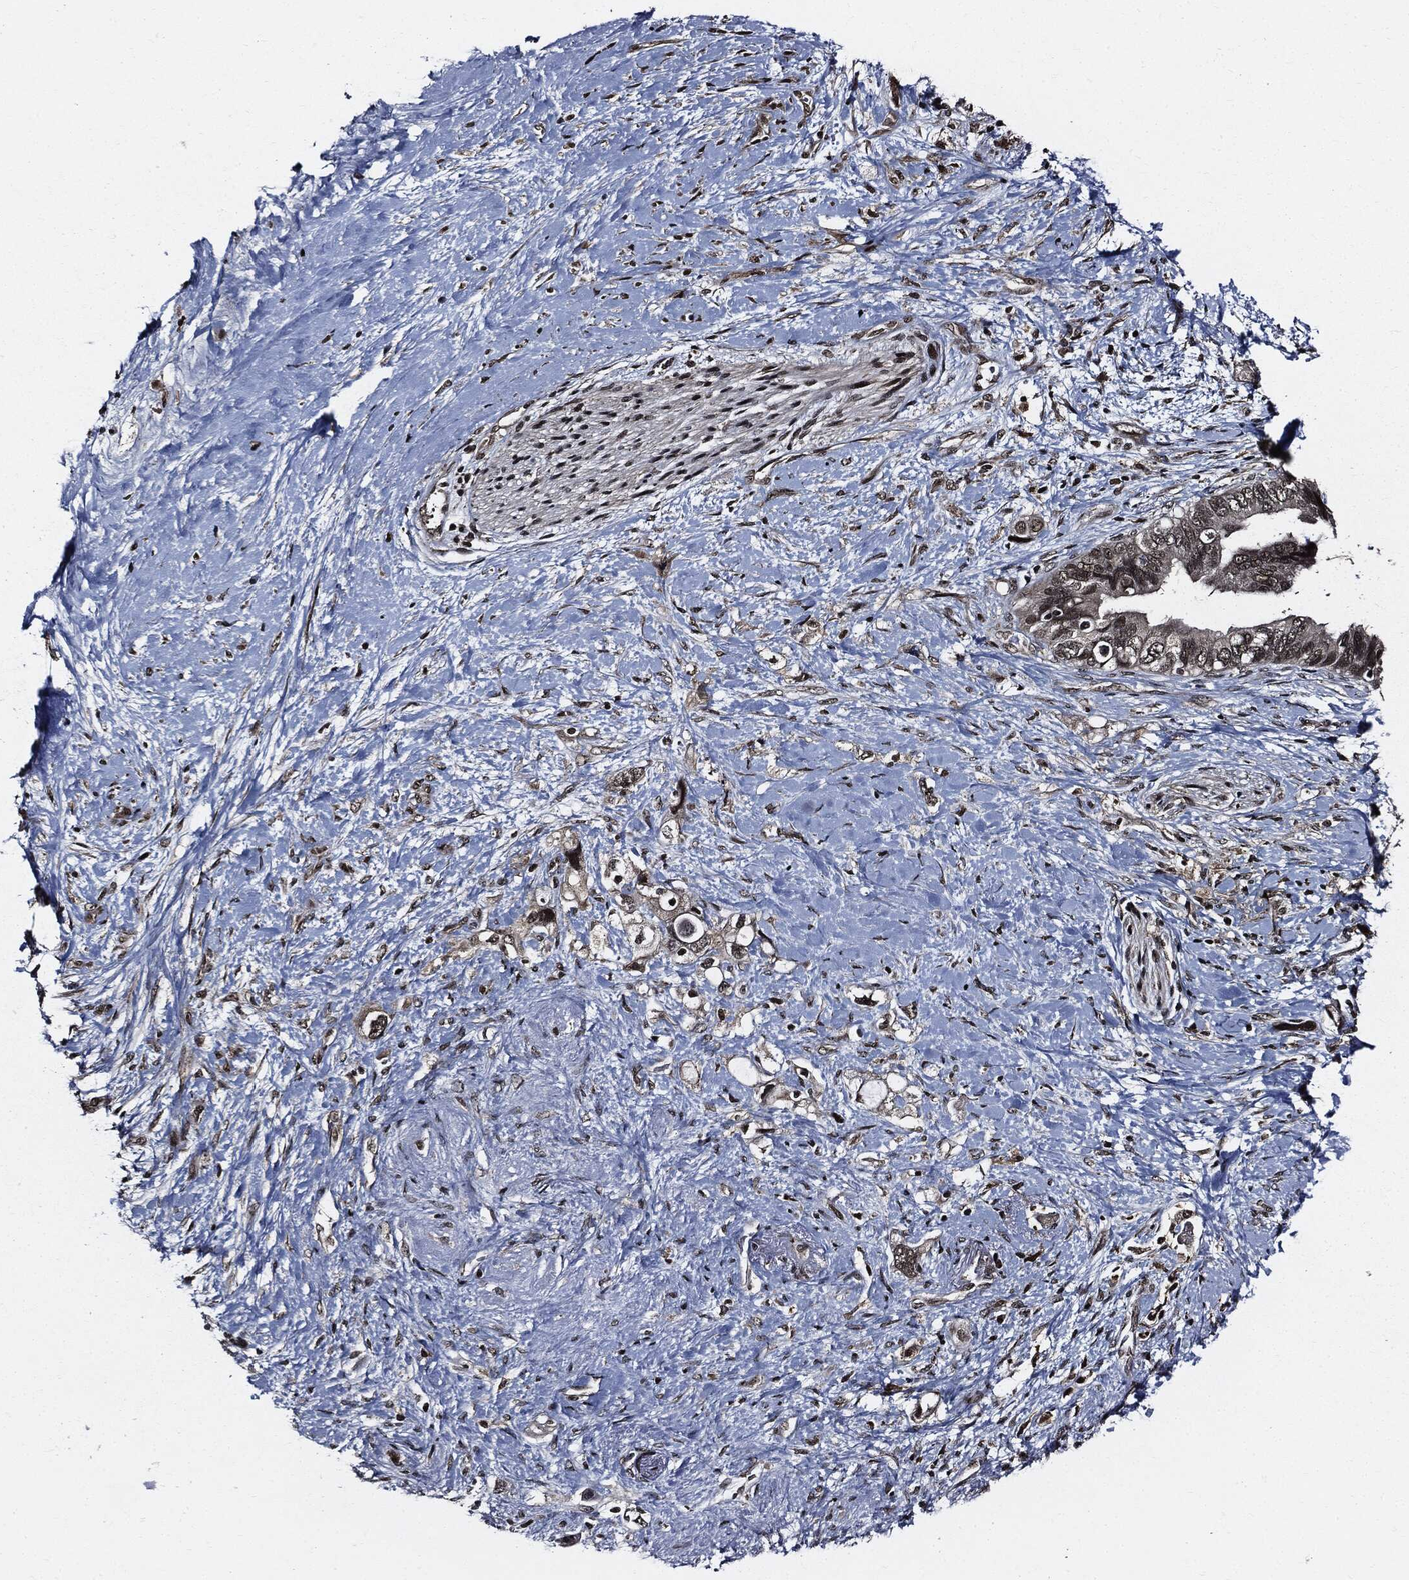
{"staining": {"intensity": "moderate", "quantity": "<25%", "location": "cytoplasmic/membranous,nuclear"}, "tissue": "pancreatic cancer", "cell_type": "Tumor cells", "image_type": "cancer", "snomed": [{"axis": "morphology", "description": "Adenocarcinoma, NOS"}, {"axis": "topography", "description": "Pancreas"}], "caption": "This histopathology image displays immunohistochemistry staining of pancreatic cancer (adenocarcinoma), with low moderate cytoplasmic/membranous and nuclear expression in about <25% of tumor cells.", "gene": "SUGT1", "patient": {"sex": "female", "age": 56}}